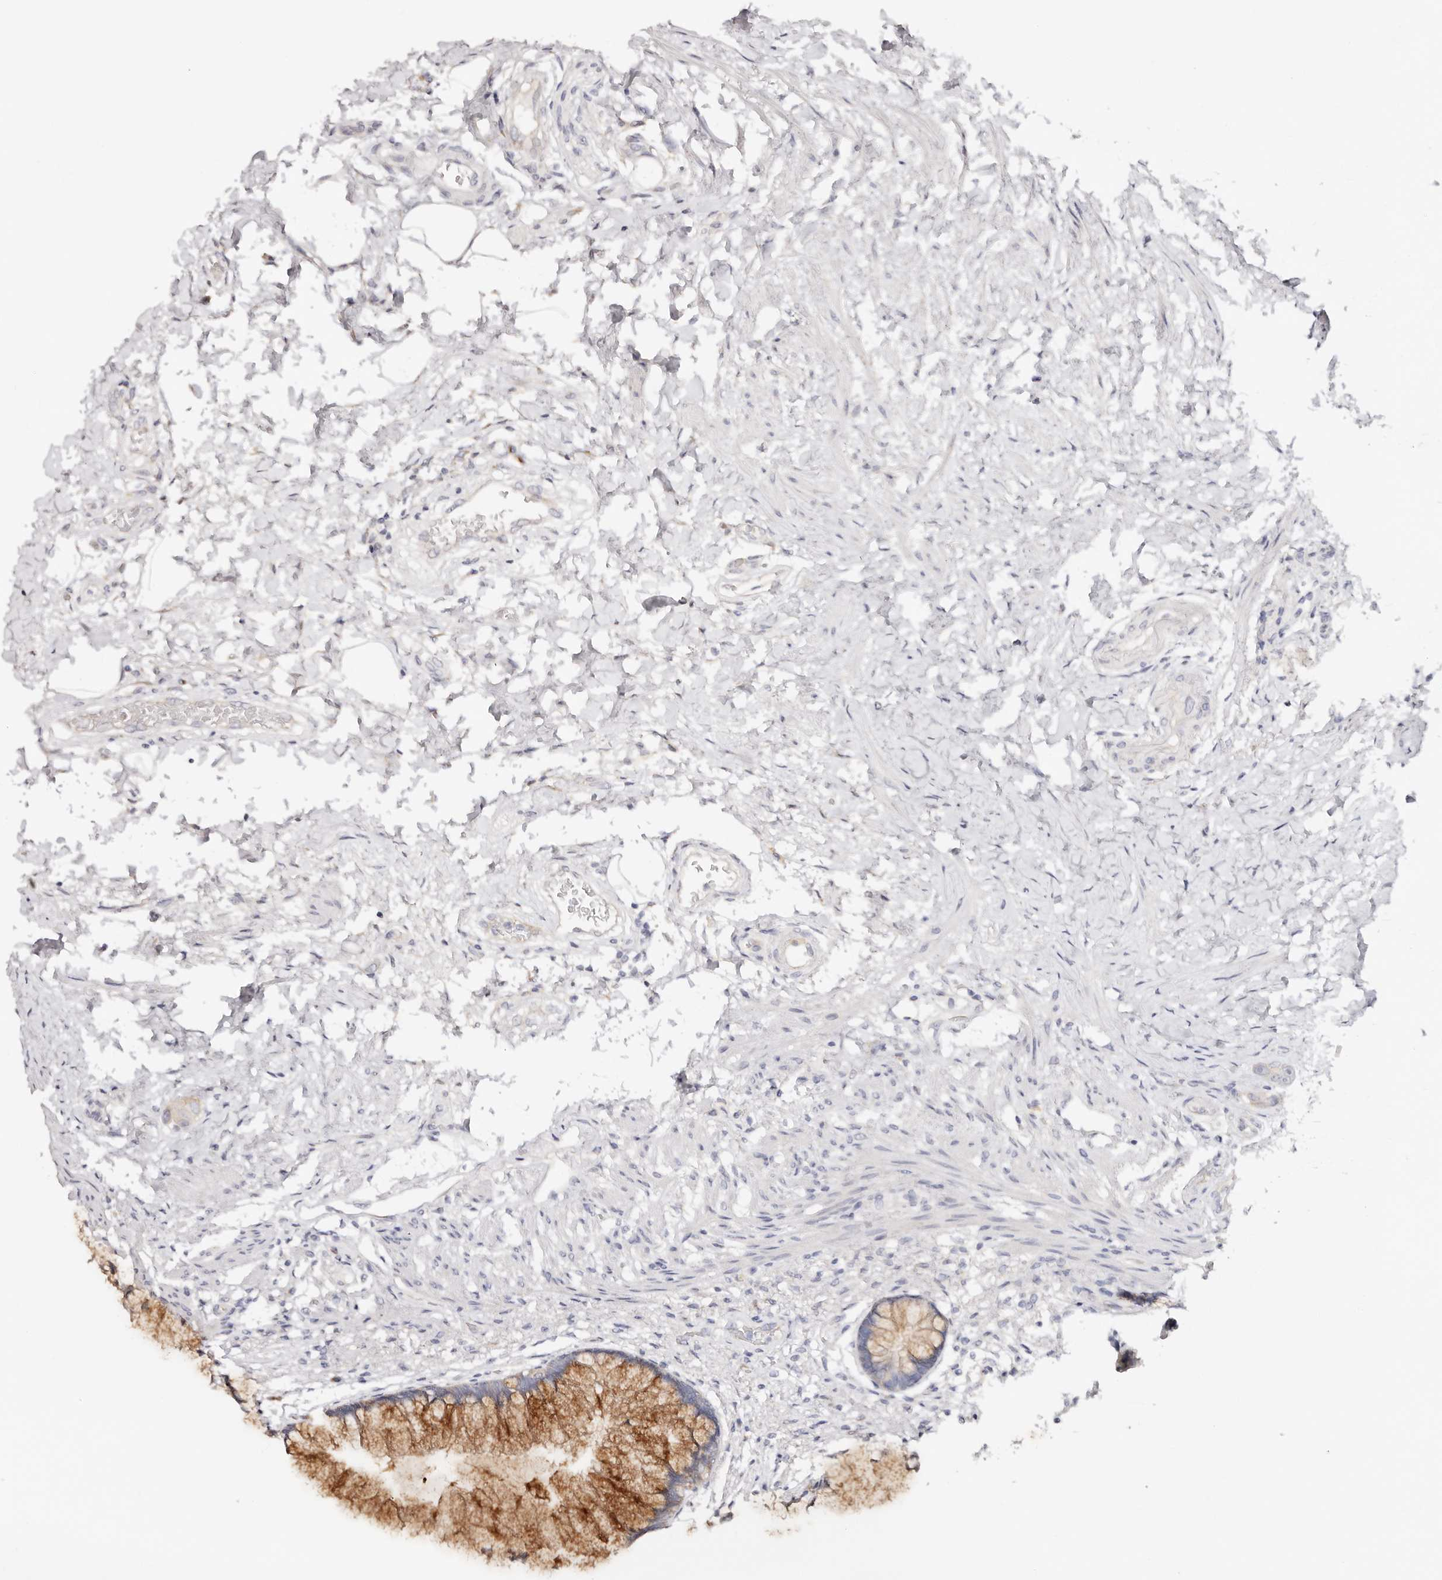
{"staining": {"intensity": "moderate", "quantity": "25%-75%", "location": "cytoplasmic/membranous"}, "tissue": "rectum", "cell_type": "Glandular cells", "image_type": "normal", "snomed": [{"axis": "morphology", "description": "Normal tissue, NOS"}, {"axis": "topography", "description": "Rectum"}], "caption": "A medium amount of moderate cytoplasmic/membranous staining is identified in about 25%-75% of glandular cells in benign rectum.", "gene": "DNASE1", "patient": {"sex": "male", "age": 51}}